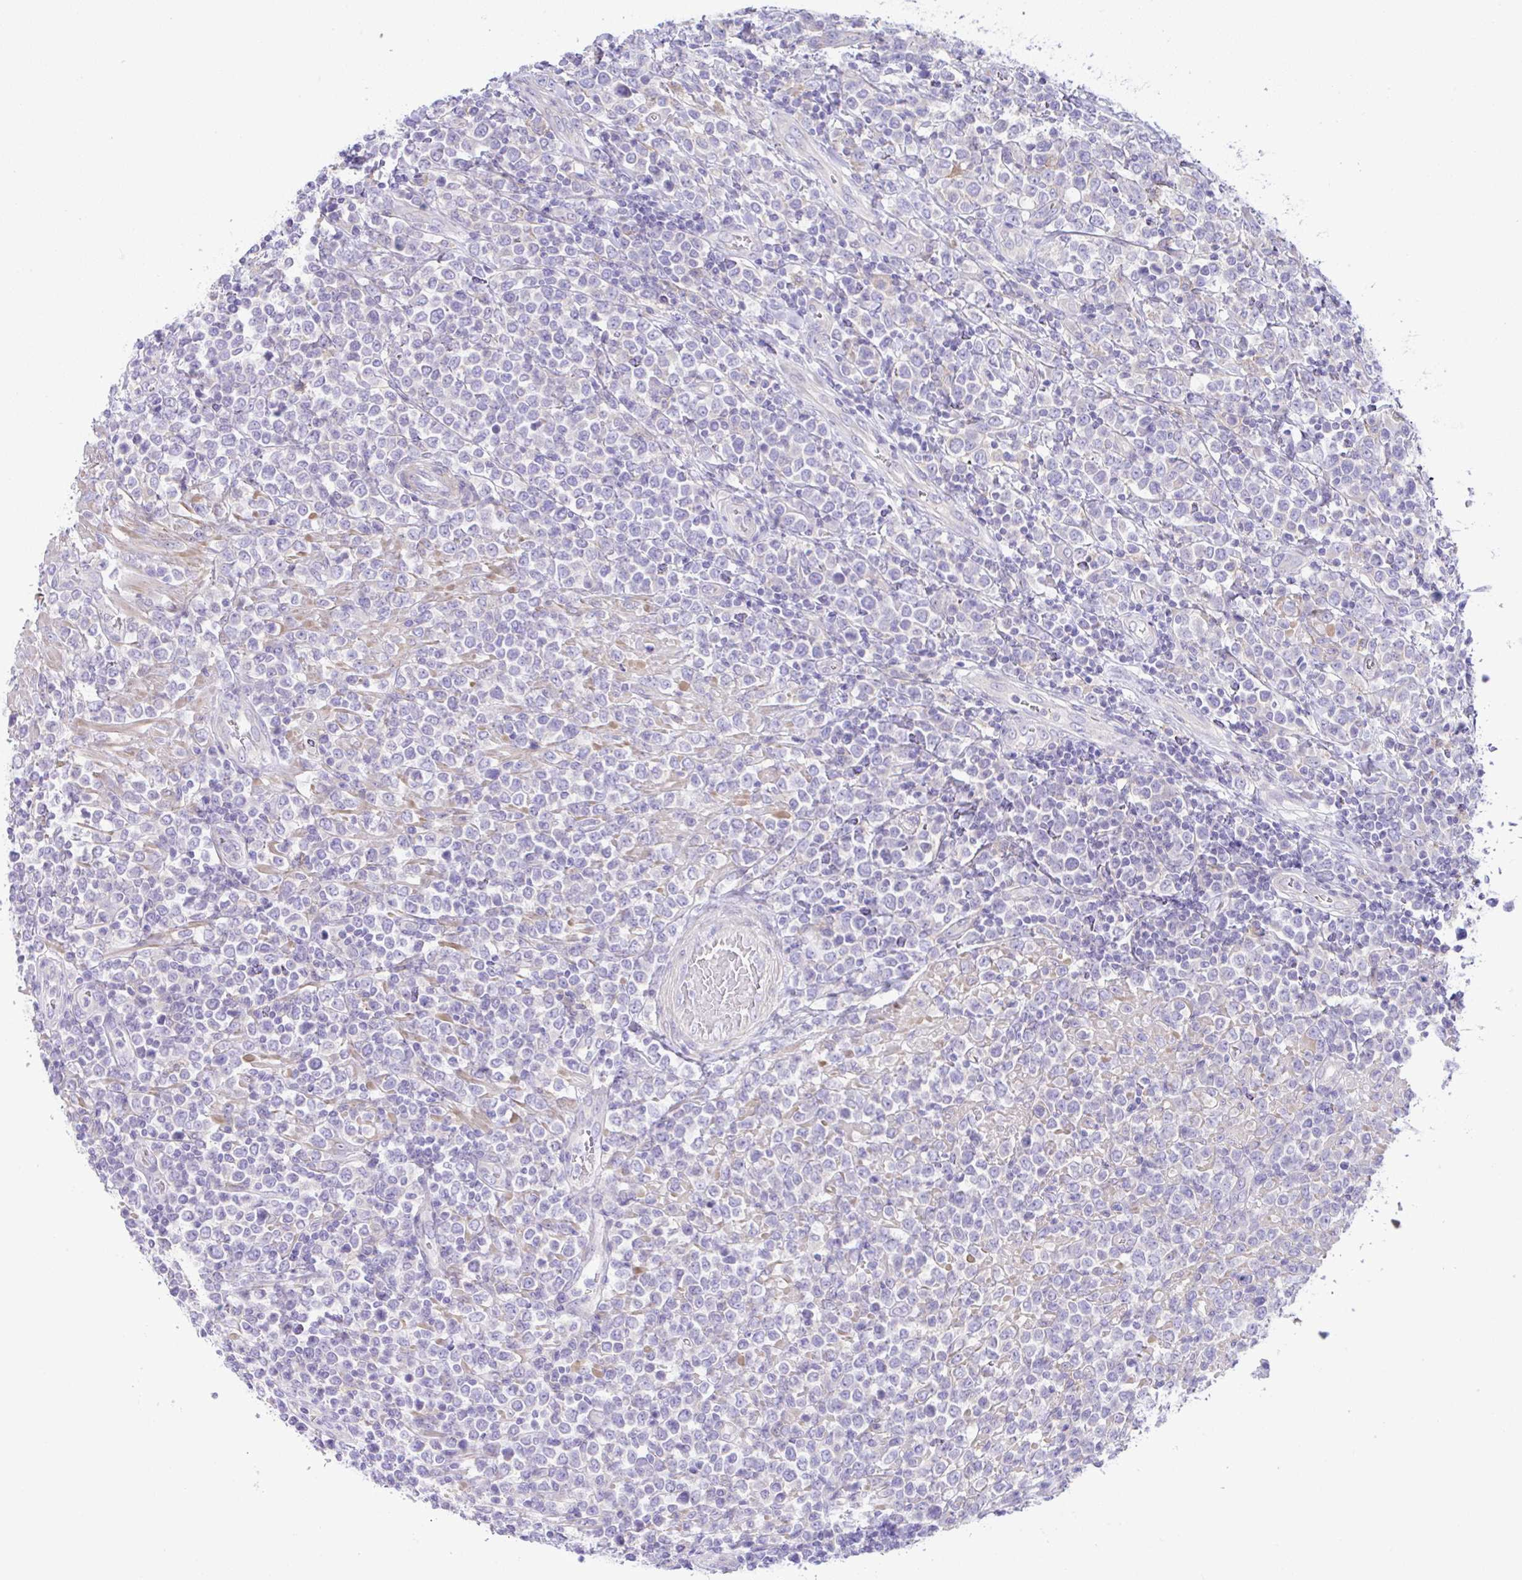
{"staining": {"intensity": "negative", "quantity": "none", "location": "none"}, "tissue": "lymphoma", "cell_type": "Tumor cells", "image_type": "cancer", "snomed": [{"axis": "morphology", "description": "Malignant lymphoma, non-Hodgkin's type, High grade"}, {"axis": "topography", "description": "Soft tissue"}], "caption": "Protein analysis of lymphoma demonstrates no significant positivity in tumor cells. (DAB immunohistochemistry visualized using brightfield microscopy, high magnification).", "gene": "OR4P4", "patient": {"sex": "female", "age": 56}}